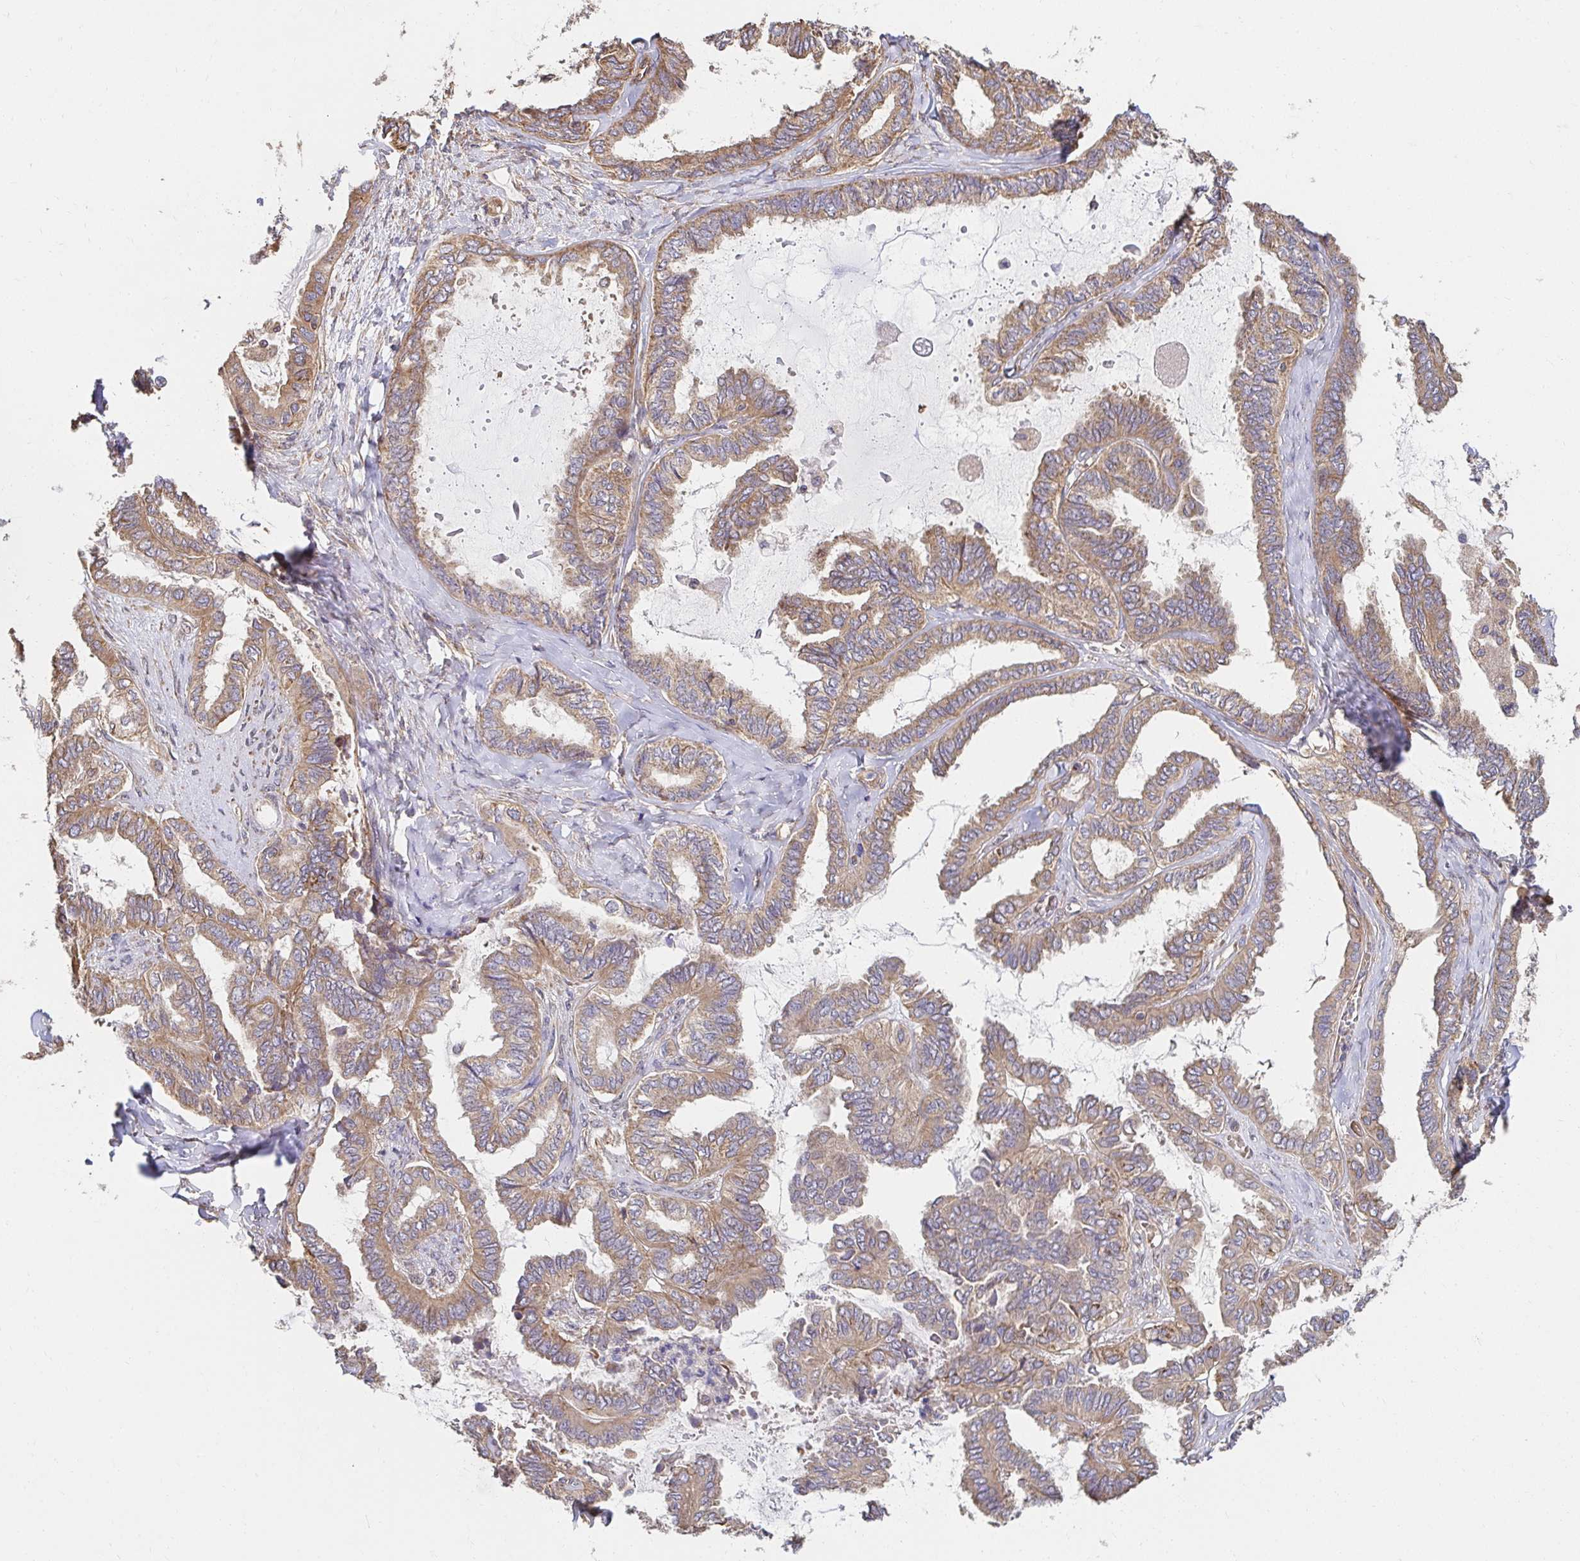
{"staining": {"intensity": "moderate", "quantity": "25%-75%", "location": "cytoplasmic/membranous"}, "tissue": "ovarian cancer", "cell_type": "Tumor cells", "image_type": "cancer", "snomed": [{"axis": "morphology", "description": "Carcinoma, endometroid"}, {"axis": "topography", "description": "Ovary"}], "caption": "Immunohistochemical staining of human endometroid carcinoma (ovarian) displays medium levels of moderate cytoplasmic/membranous protein expression in about 25%-75% of tumor cells.", "gene": "APBB1", "patient": {"sex": "female", "age": 70}}